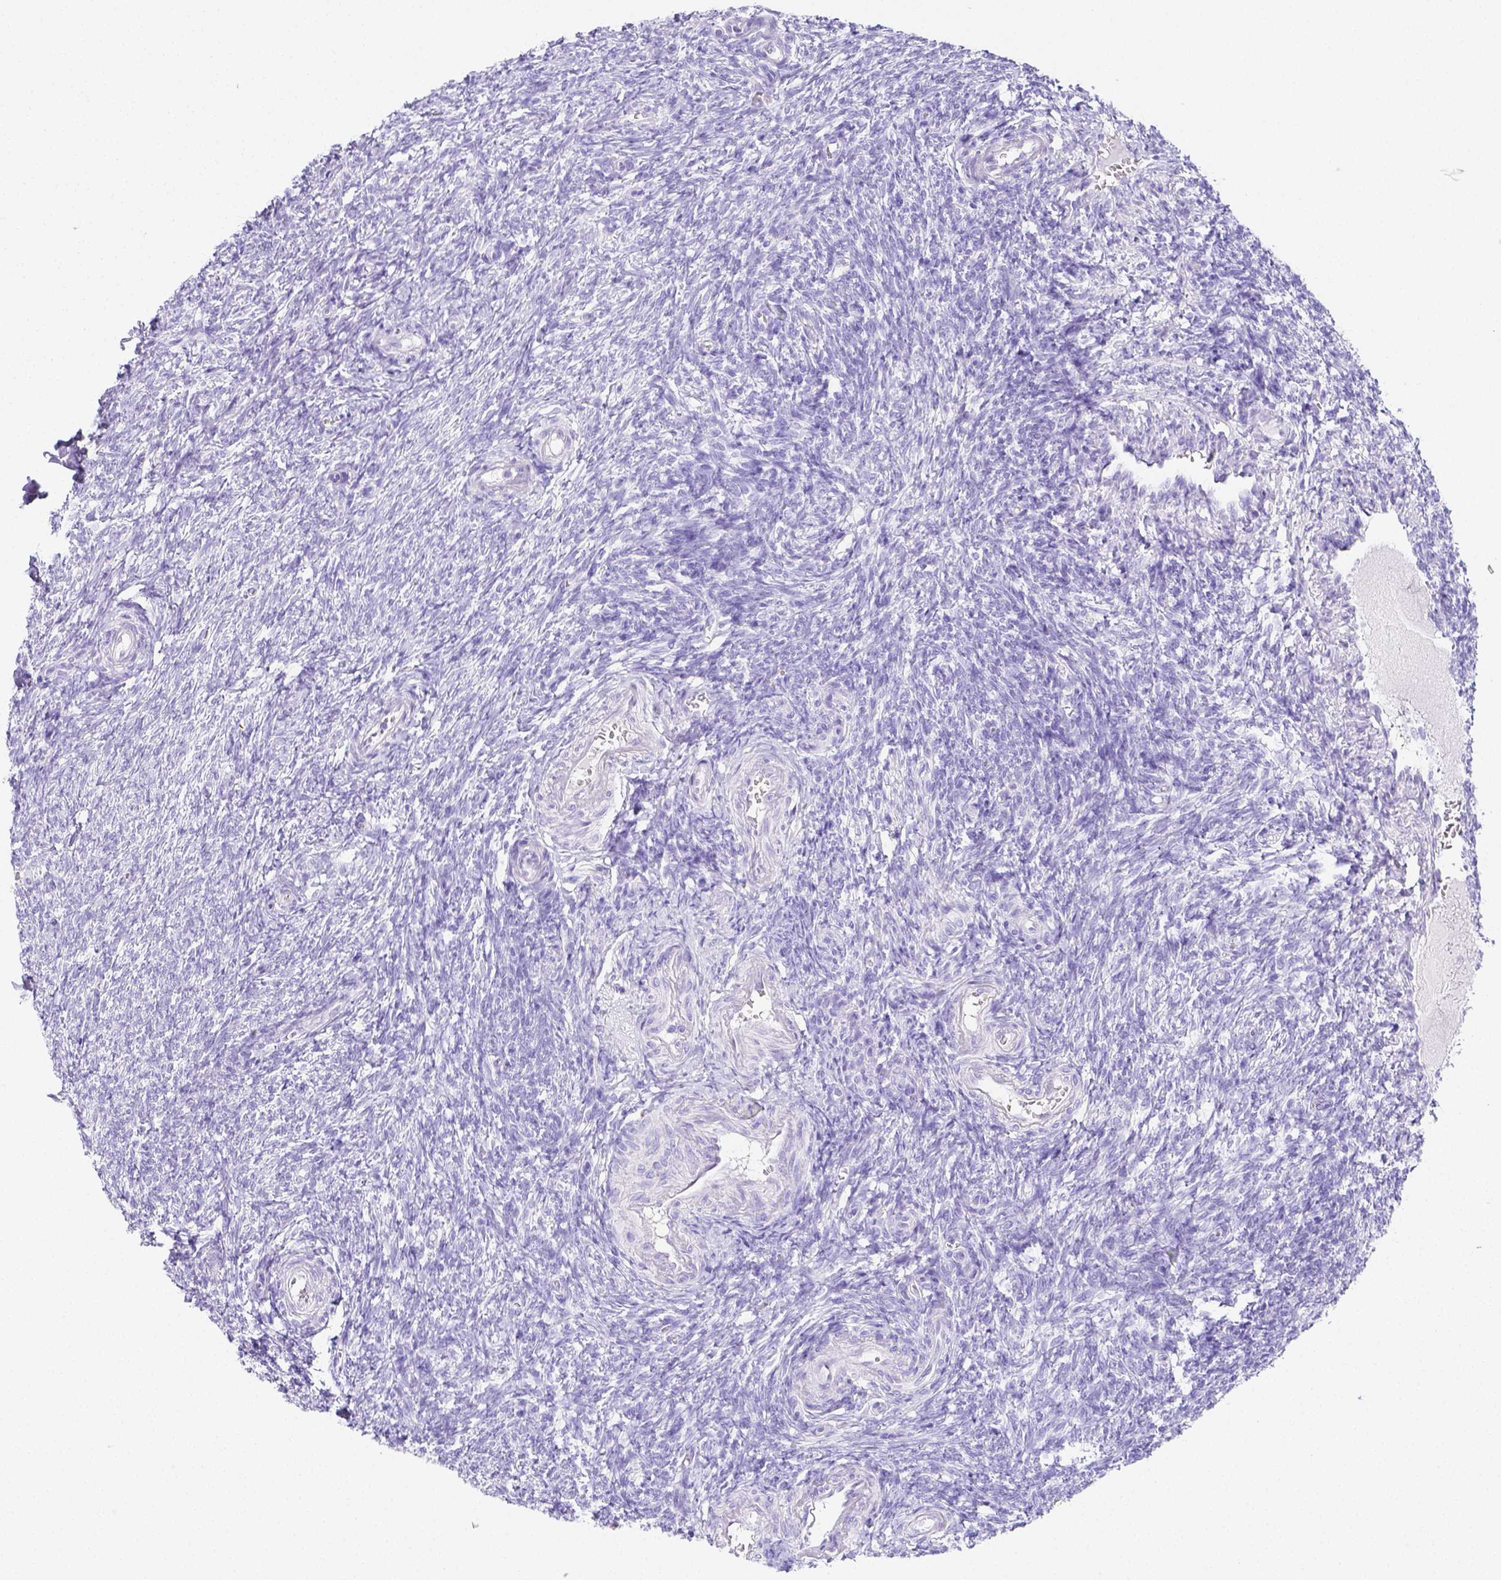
{"staining": {"intensity": "negative", "quantity": "none", "location": "none"}, "tissue": "ovary", "cell_type": "Follicle cells", "image_type": "normal", "snomed": [{"axis": "morphology", "description": "Normal tissue, NOS"}, {"axis": "topography", "description": "Ovary"}], "caption": "Follicle cells show no significant protein expression in unremarkable ovary. (DAB immunohistochemistry (IHC), high magnification).", "gene": "ARHGAP36", "patient": {"sex": "female", "age": 39}}